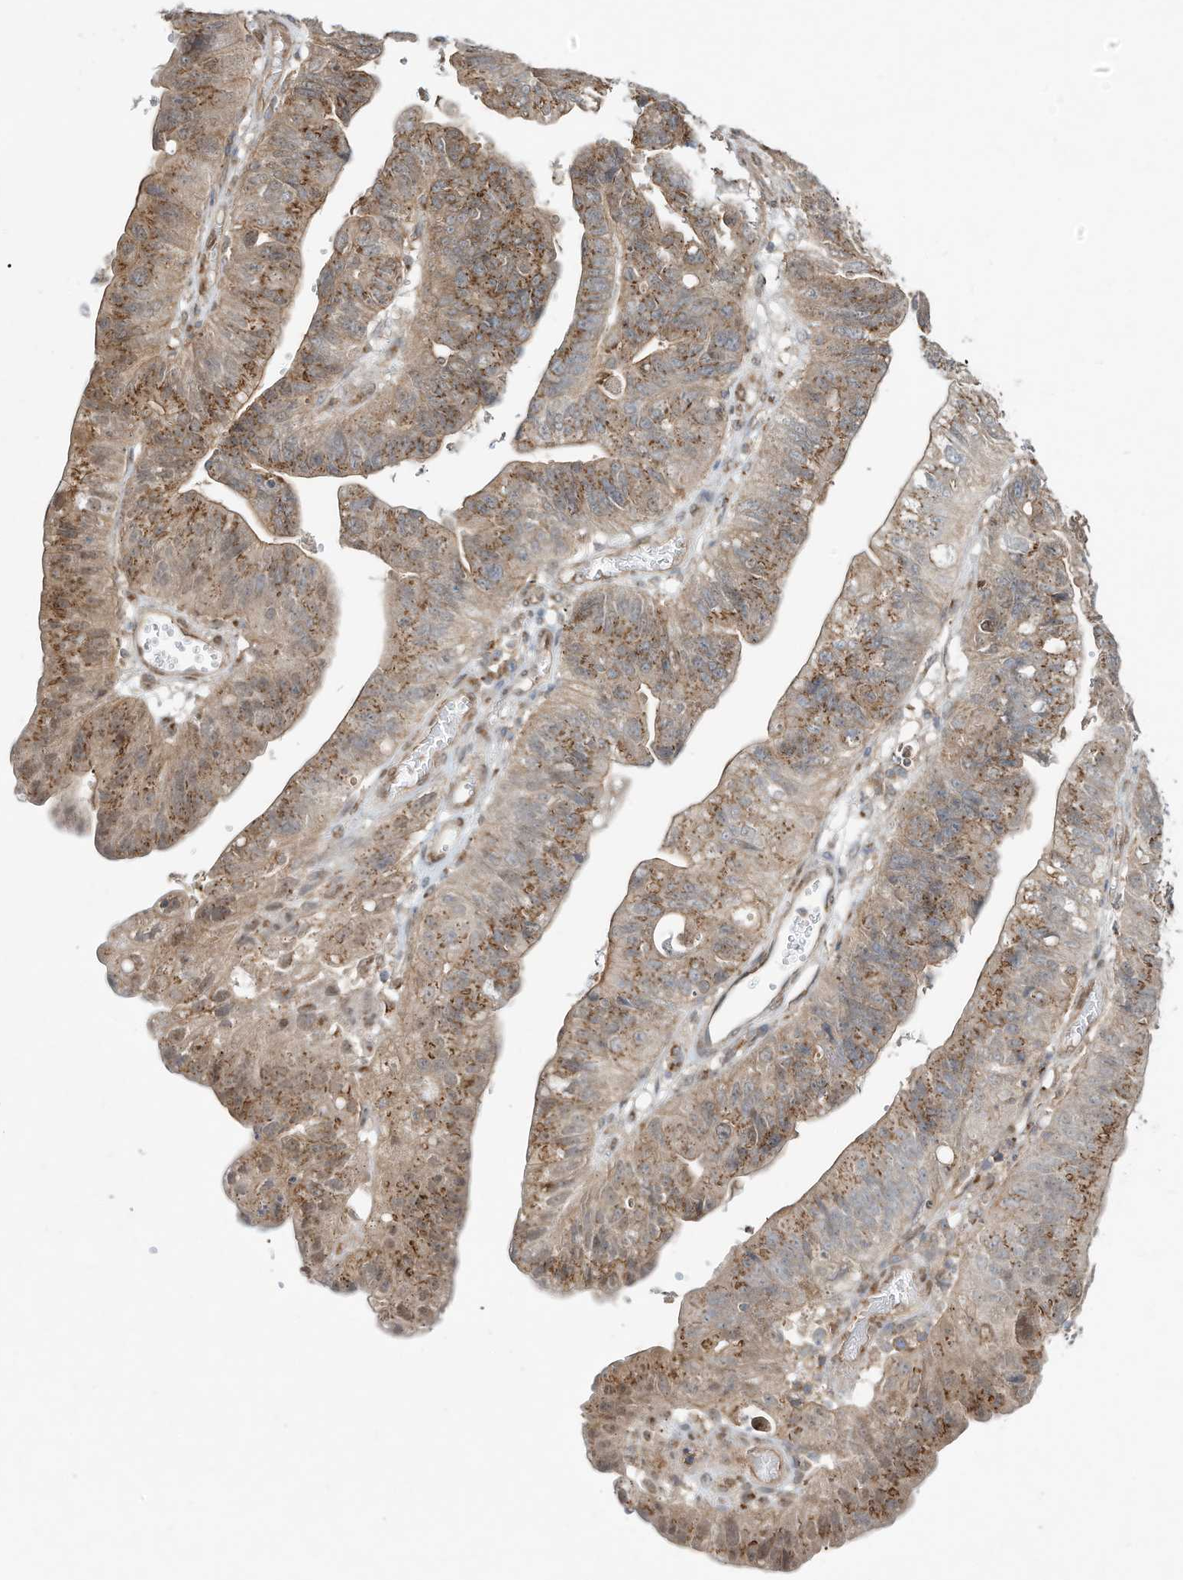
{"staining": {"intensity": "moderate", "quantity": ">75%", "location": "cytoplasmic/membranous,nuclear"}, "tissue": "stomach cancer", "cell_type": "Tumor cells", "image_type": "cancer", "snomed": [{"axis": "morphology", "description": "Adenocarcinoma, NOS"}, {"axis": "topography", "description": "Stomach"}], "caption": "DAB (3,3'-diaminobenzidine) immunohistochemical staining of human stomach adenocarcinoma demonstrates moderate cytoplasmic/membranous and nuclear protein expression in approximately >75% of tumor cells. (DAB IHC with brightfield microscopy, high magnification).", "gene": "CUX1", "patient": {"sex": "male", "age": 59}}